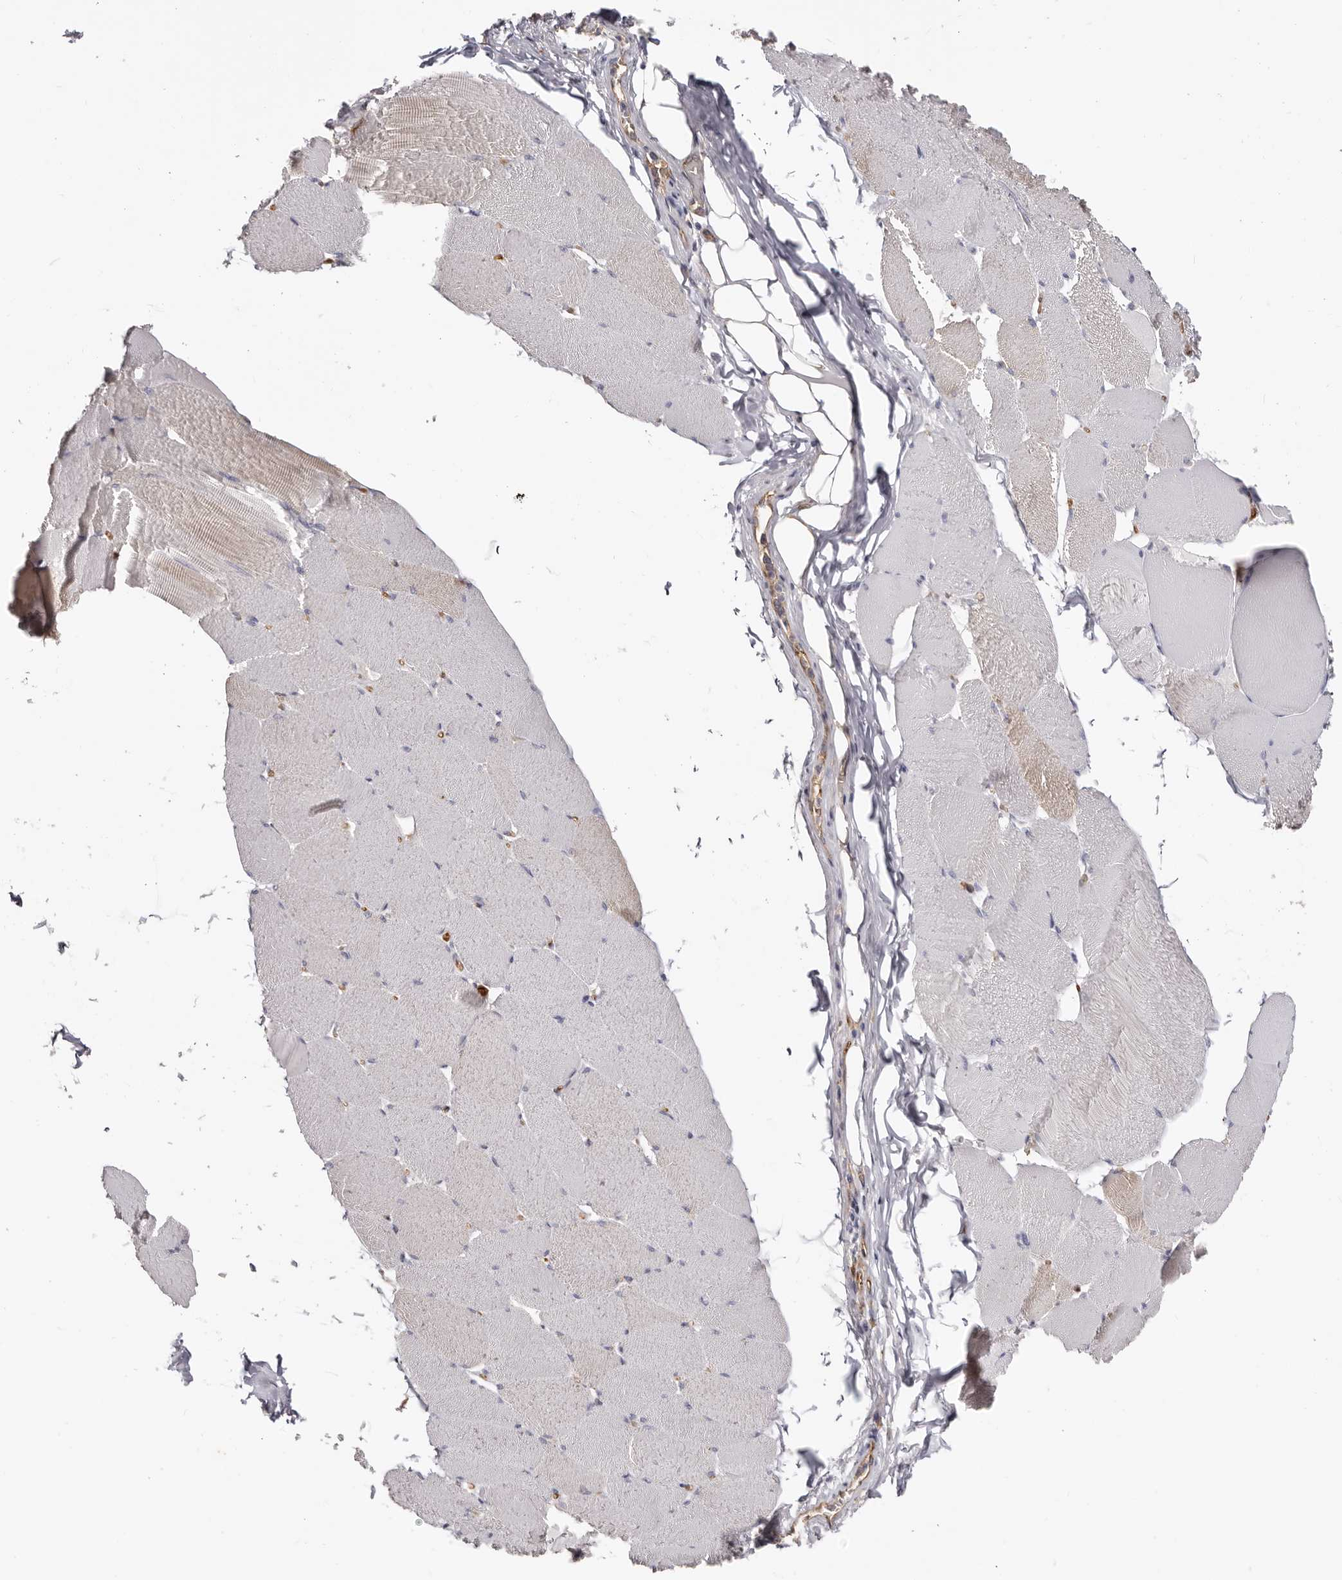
{"staining": {"intensity": "negative", "quantity": "none", "location": "none"}, "tissue": "skeletal muscle", "cell_type": "Myocytes", "image_type": "normal", "snomed": [{"axis": "morphology", "description": "Normal tissue, NOS"}, {"axis": "topography", "description": "Skeletal muscle"}], "caption": "Normal skeletal muscle was stained to show a protein in brown. There is no significant expression in myocytes. The staining is performed using DAB (3,3'-diaminobenzidine) brown chromogen with nuclei counter-stained in using hematoxylin.", "gene": "LAP3", "patient": {"sex": "male", "age": 62}}